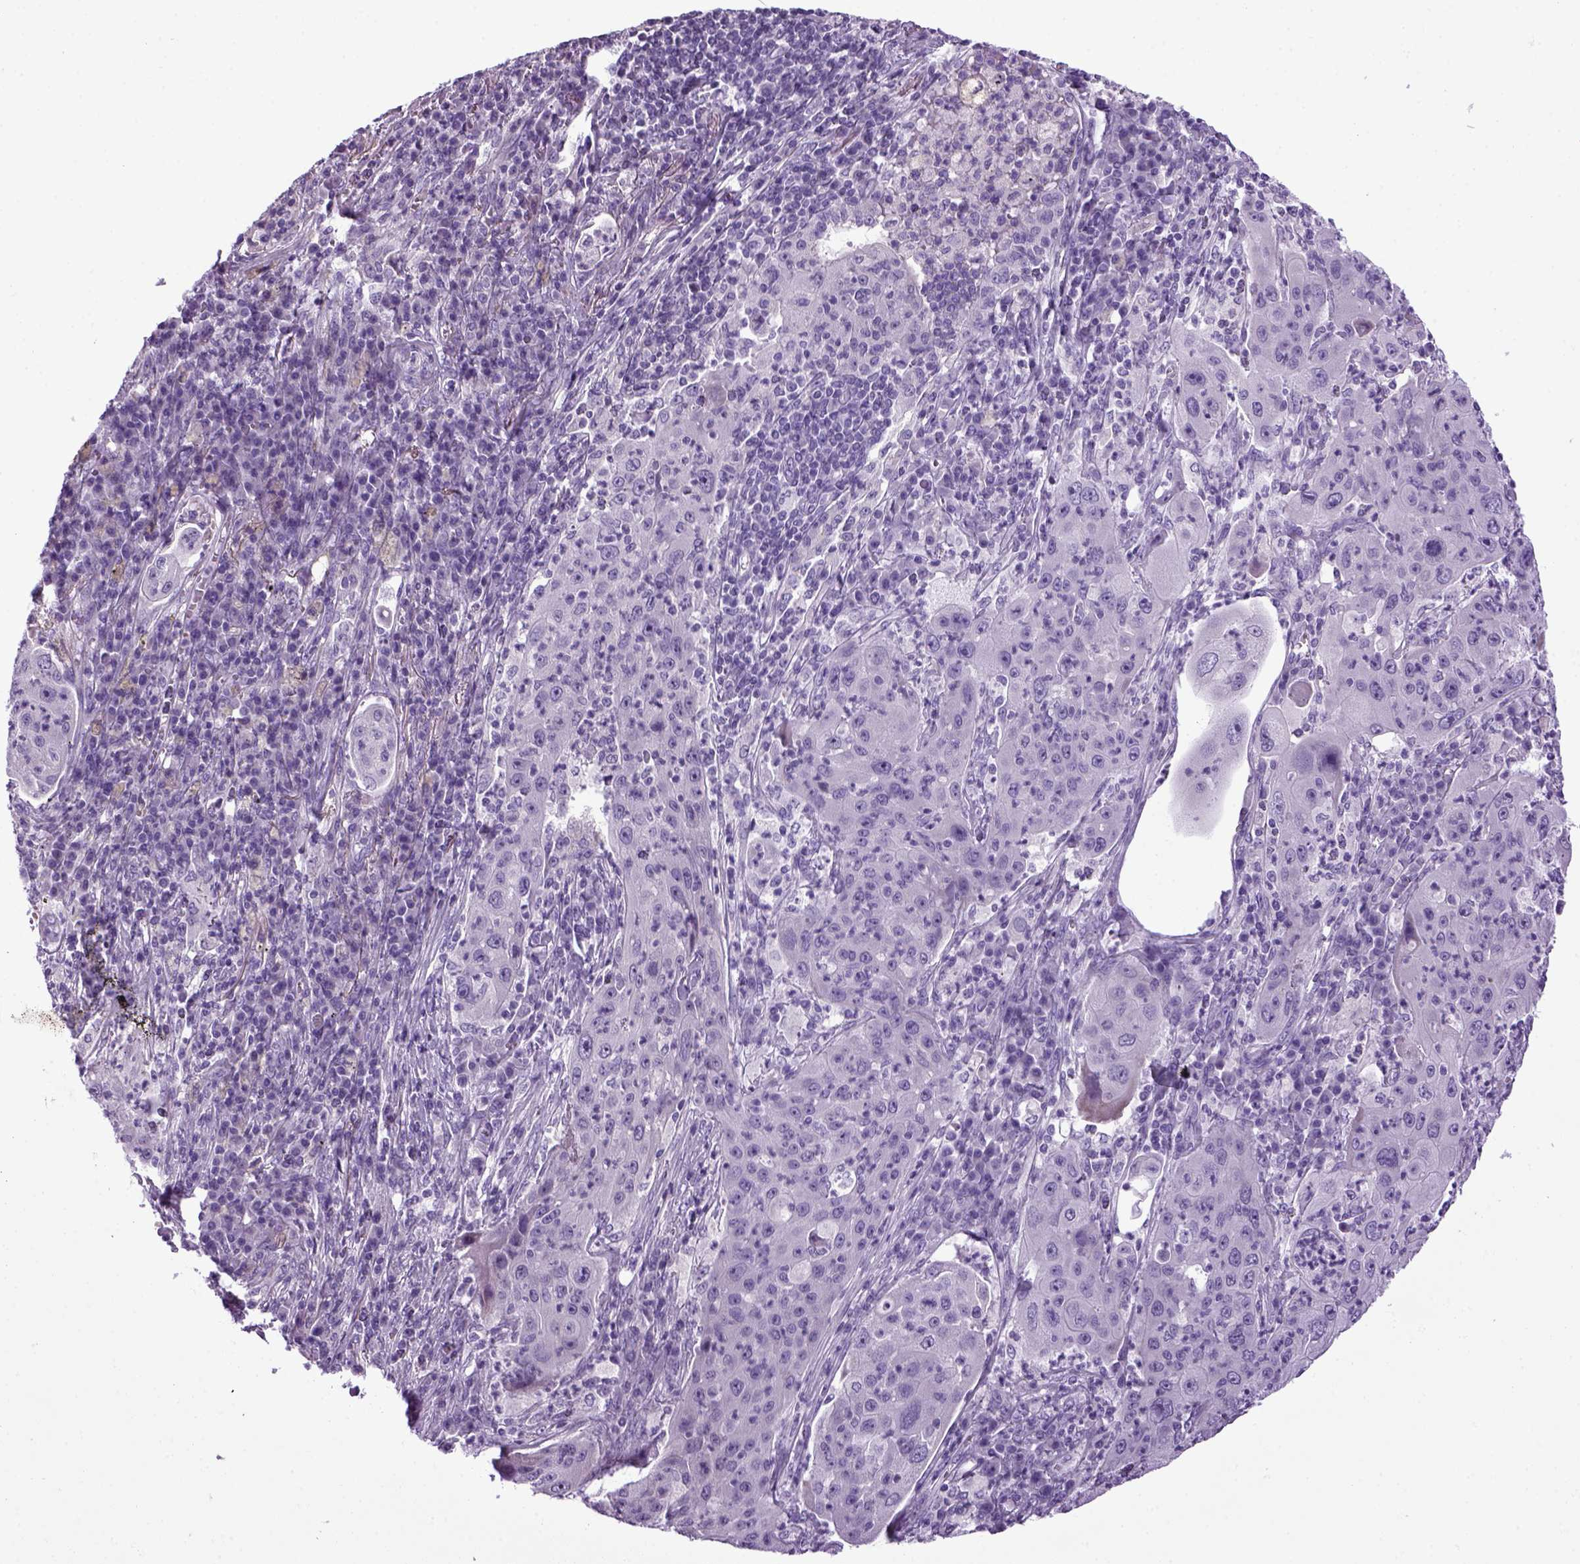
{"staining": {"intensity": "negative", "quantity": "none", "location": "none"}, "tissue": "lung cancer", "cell_type": "Tumor cells", "image_type": "cancer", "snomed": [{"axis": "morphology", "description": "Squamous cell carcinoma, NOS"}, {"axis": "topography", "description": "Lung"}], "caption": "The image reveals no significant positivity in tumor cells of lung cancer.", "gene": "HMCN2", "patient": {"sex": "female", "age": 59}}